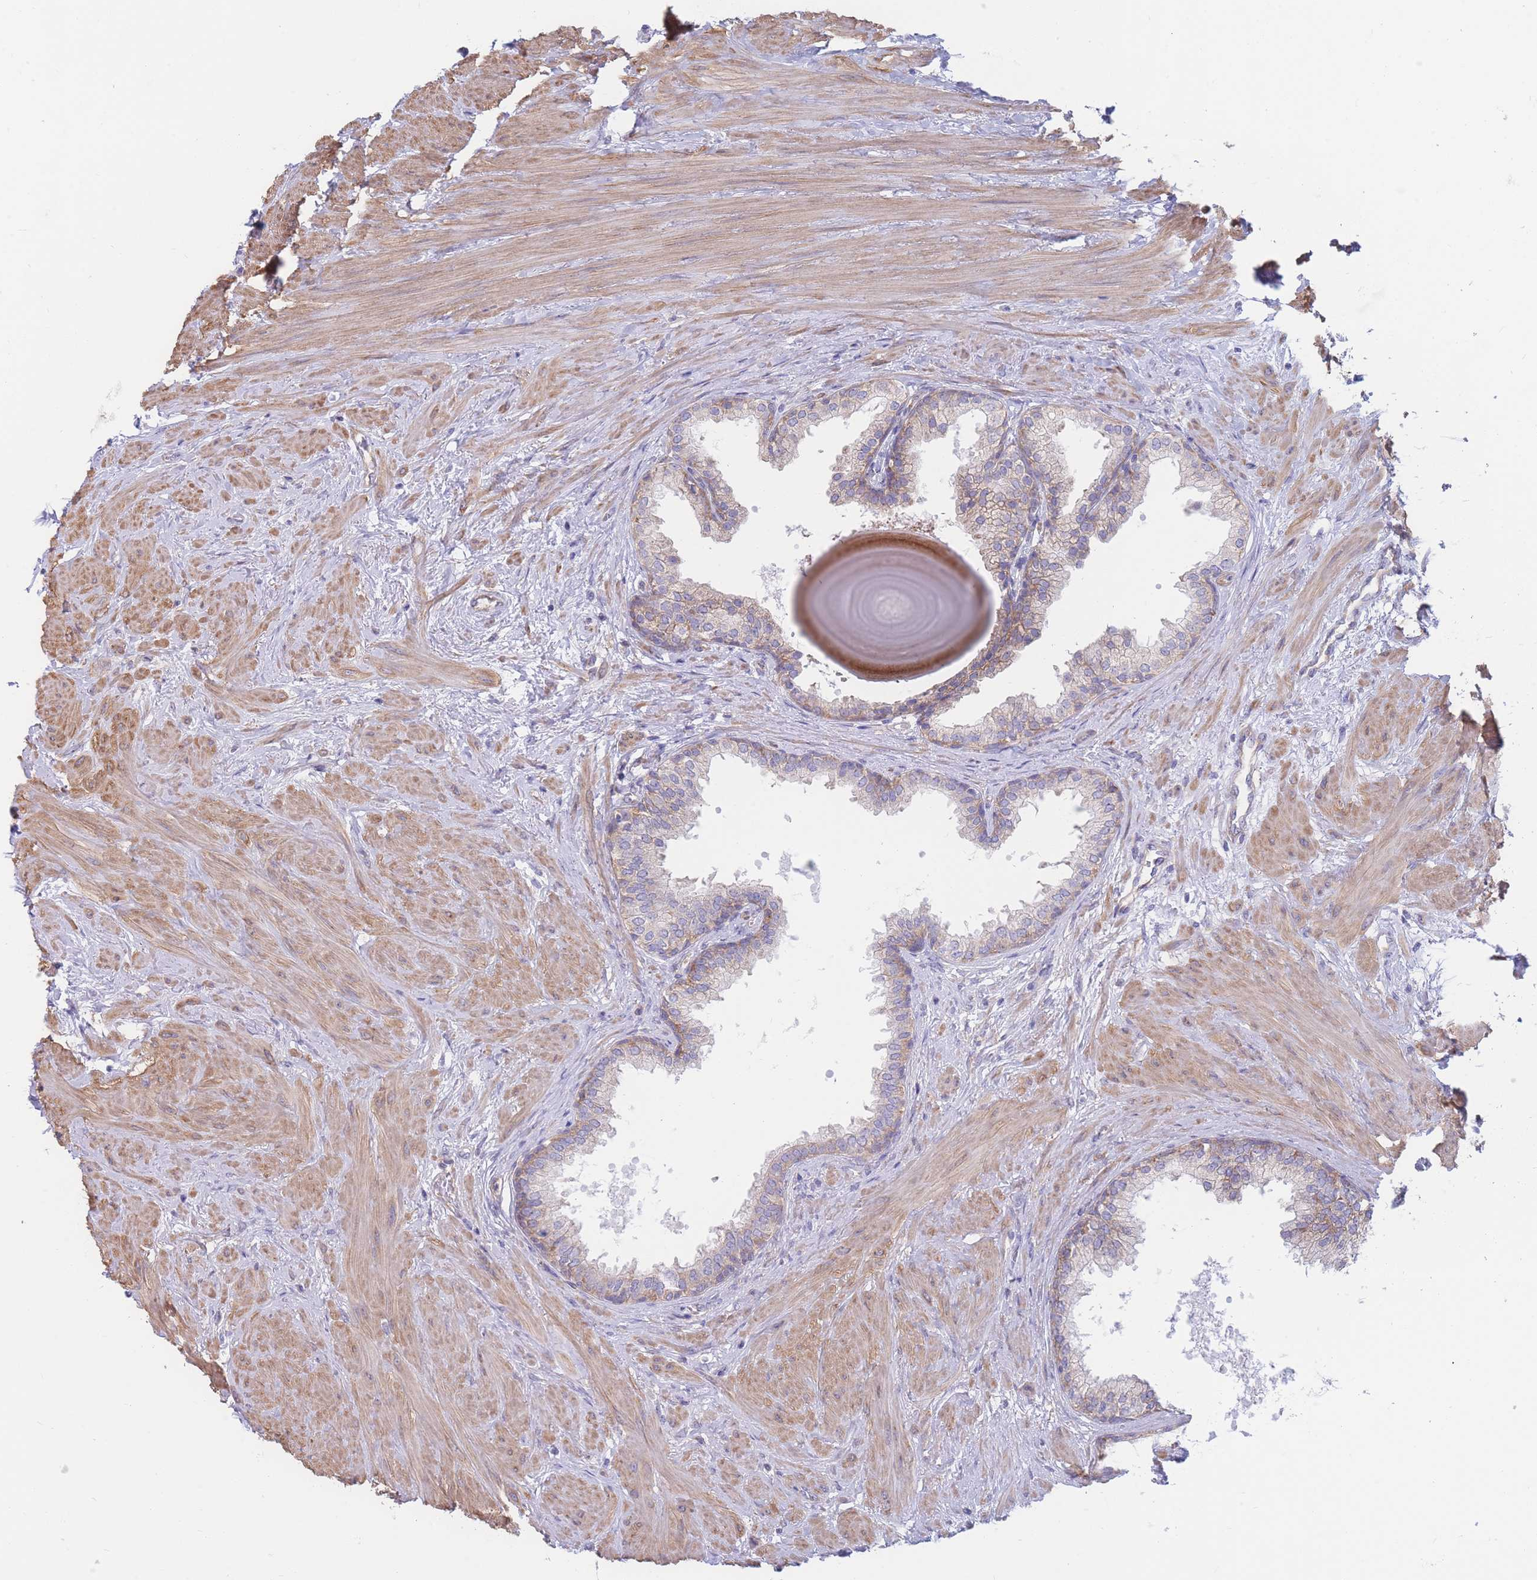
{"staining": {"intensity": "moderate", "quantity": "<25%", "location": "cytoplasmic/membranous"}, "tissue": "prostate", "cell_type": "Glandular cells", "image_type": "normal", "snomed": [{"axis": "morphology", "description": "Normal tissue, NOS"}, {"axis": "topography", "description": "Prostate"}], "caption": "Approximately <25% of glandular cells in benign human prostate display moderate cytoplasmic/membranous protein staining as visualized by brown immunohistochemical staining.", "gene": "RPL8", "patient": {"sex": "male", "age": 48}}